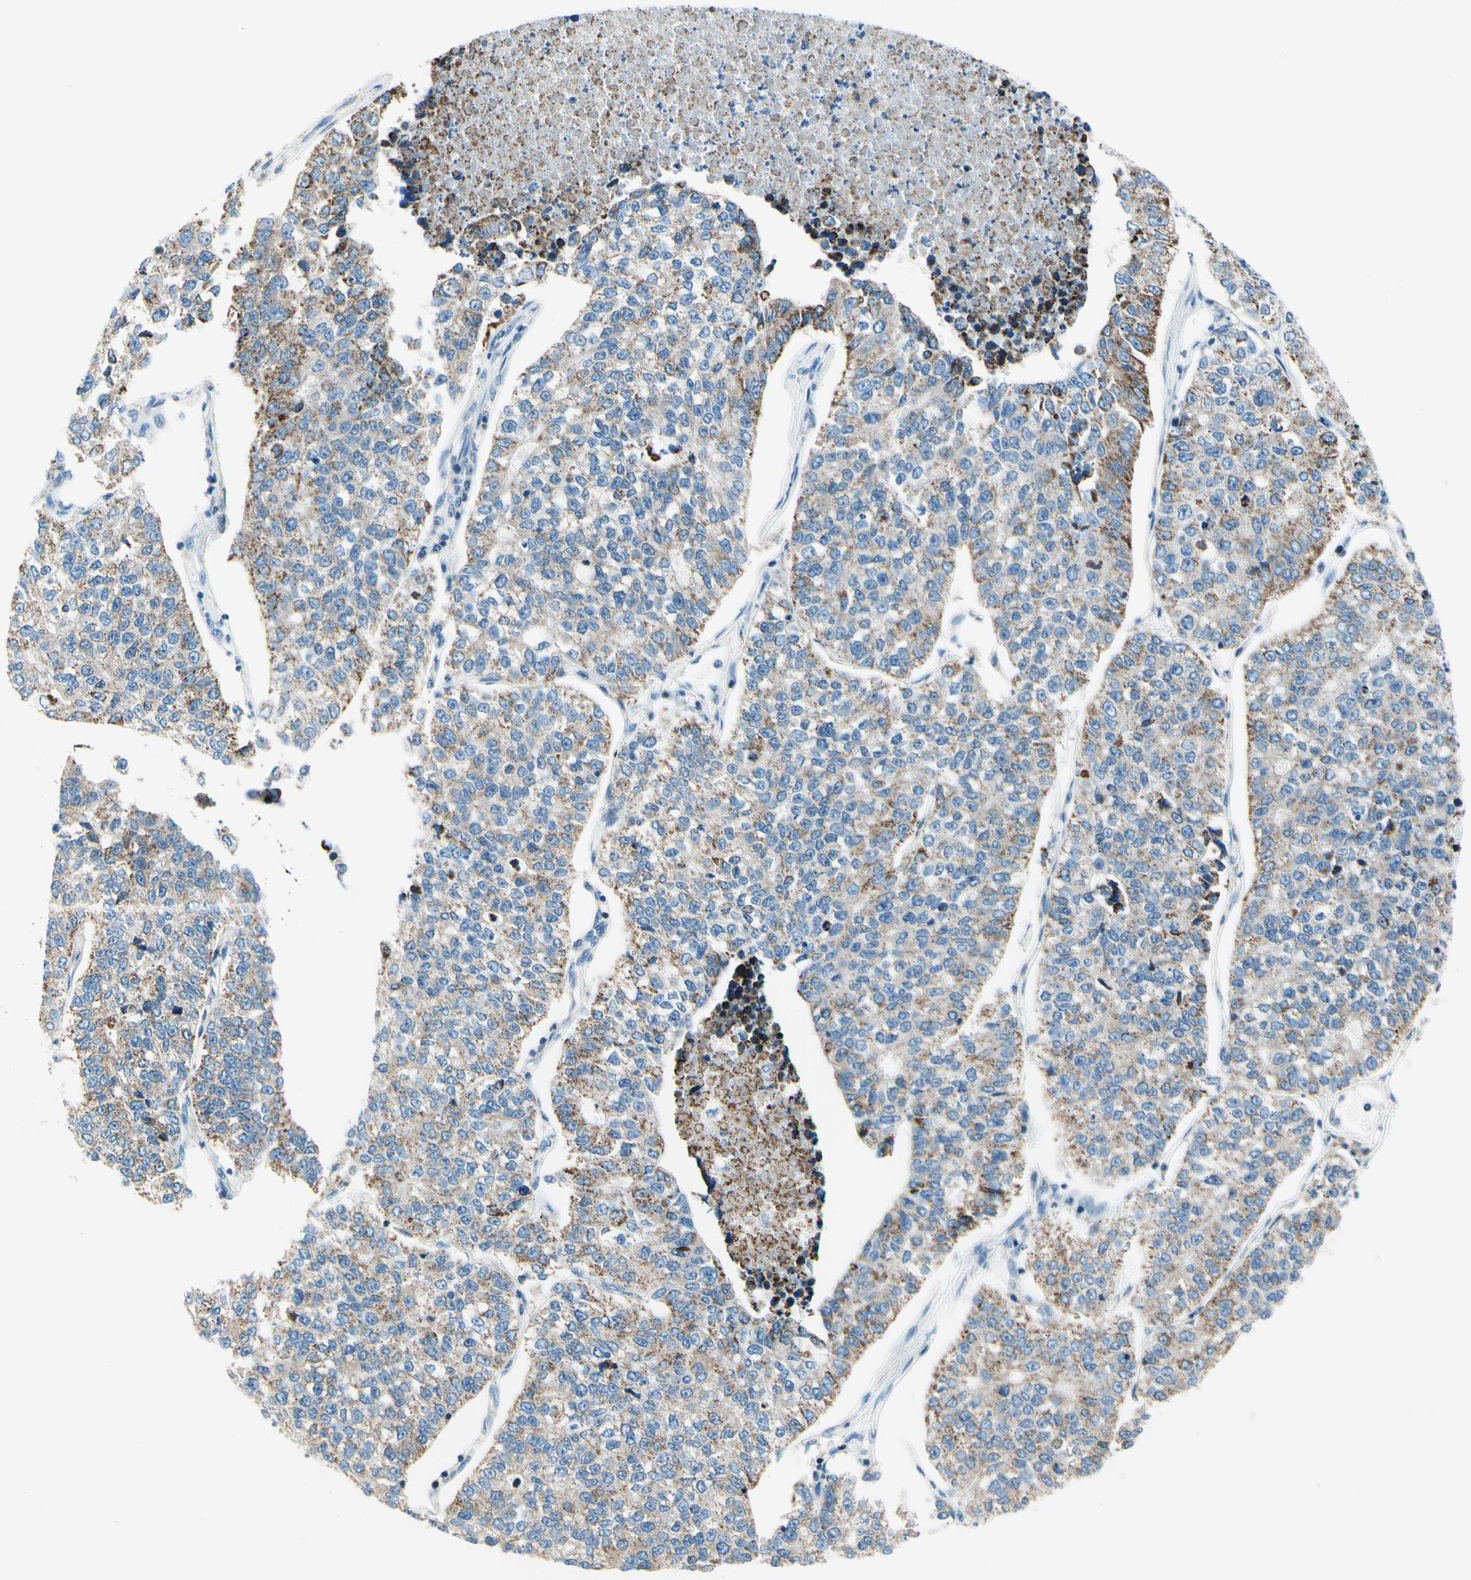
{"staining": {"intensity": "weak", "quantity": ">75%", "location": "cytoplasmic/membranous"}, "tissue": "lung cancer", "cell_type": "Tumor cells", "image_type": "cancer", "snomed": [{"axis": "morphology", "description": "Adenocarcinoma, NOS"}, {"axis": "topography", "description": "Lung"}], "caption": "IHC micrograph of lung cancer stained for a protein (brown), which exhibits low levels of weak cytoplasmic/membranous staining in about >75% of tumor cells.", "gene": "CBX7", "patient": {"sex": "male", "age": 49}}